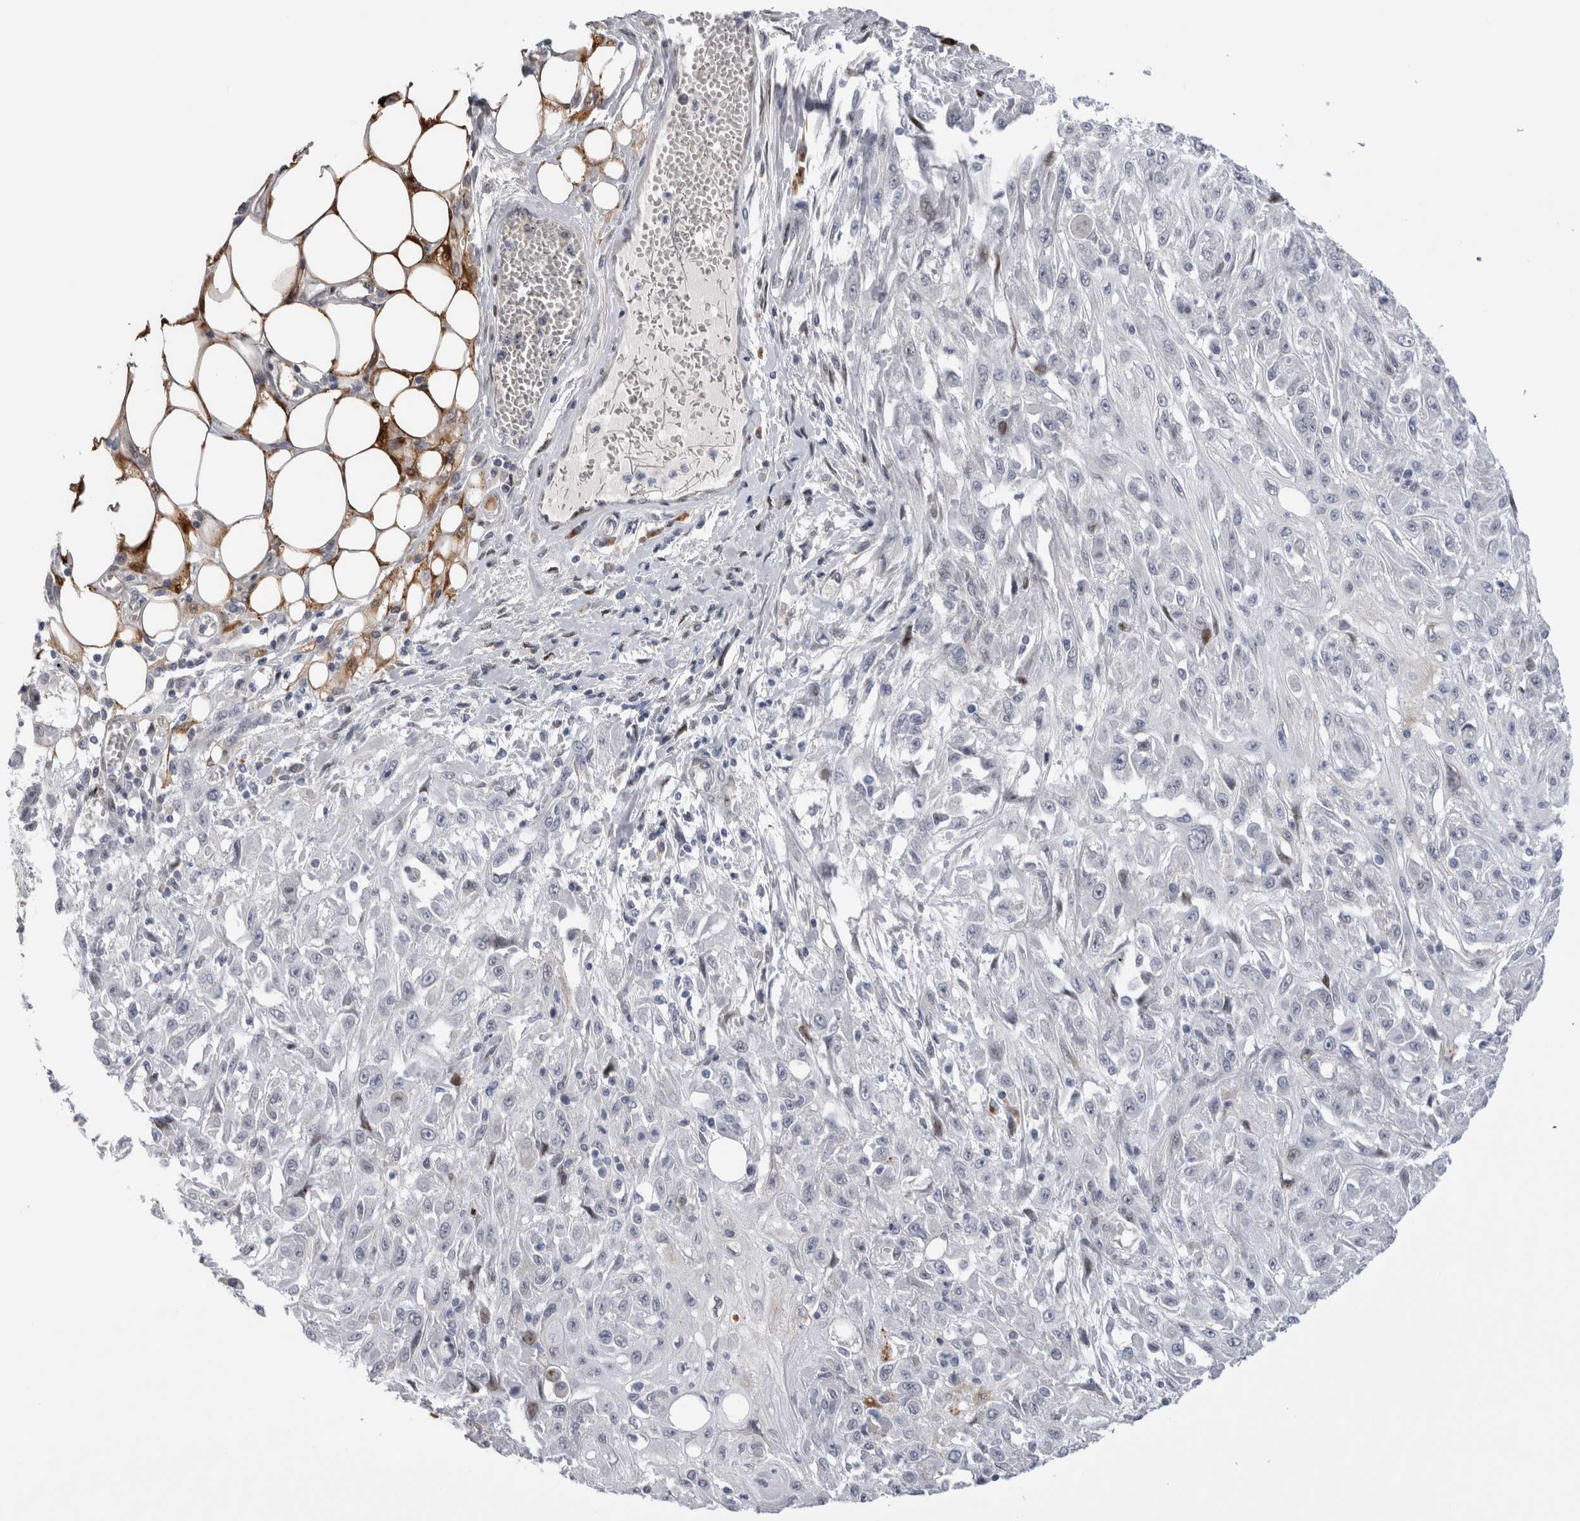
{"staining": {"intensity": "negative", "quantity": "none", "location": "none"}, "tissue": "skin cancer", "cell_type": "Tumor cells", "image_type": "cancer", "snomed": [{"axis": "morphology", "description": "Squamous cell carcinoma, NOS"}, {"axis": "morphology", "description": "Squamous cell carcinoma, metastatic, NOS"}, {"axis": "topography", "description": "Skin"}, {"axis": "topography", "description": "Lymph node"}], "caption": "Immunohistochemistry (IHC) image of human skin cancer stained for a protein (brown), which shows no staining in tumor cells.", "gene": "DMTN", "patient": {"sex": "male", "age": 75}}